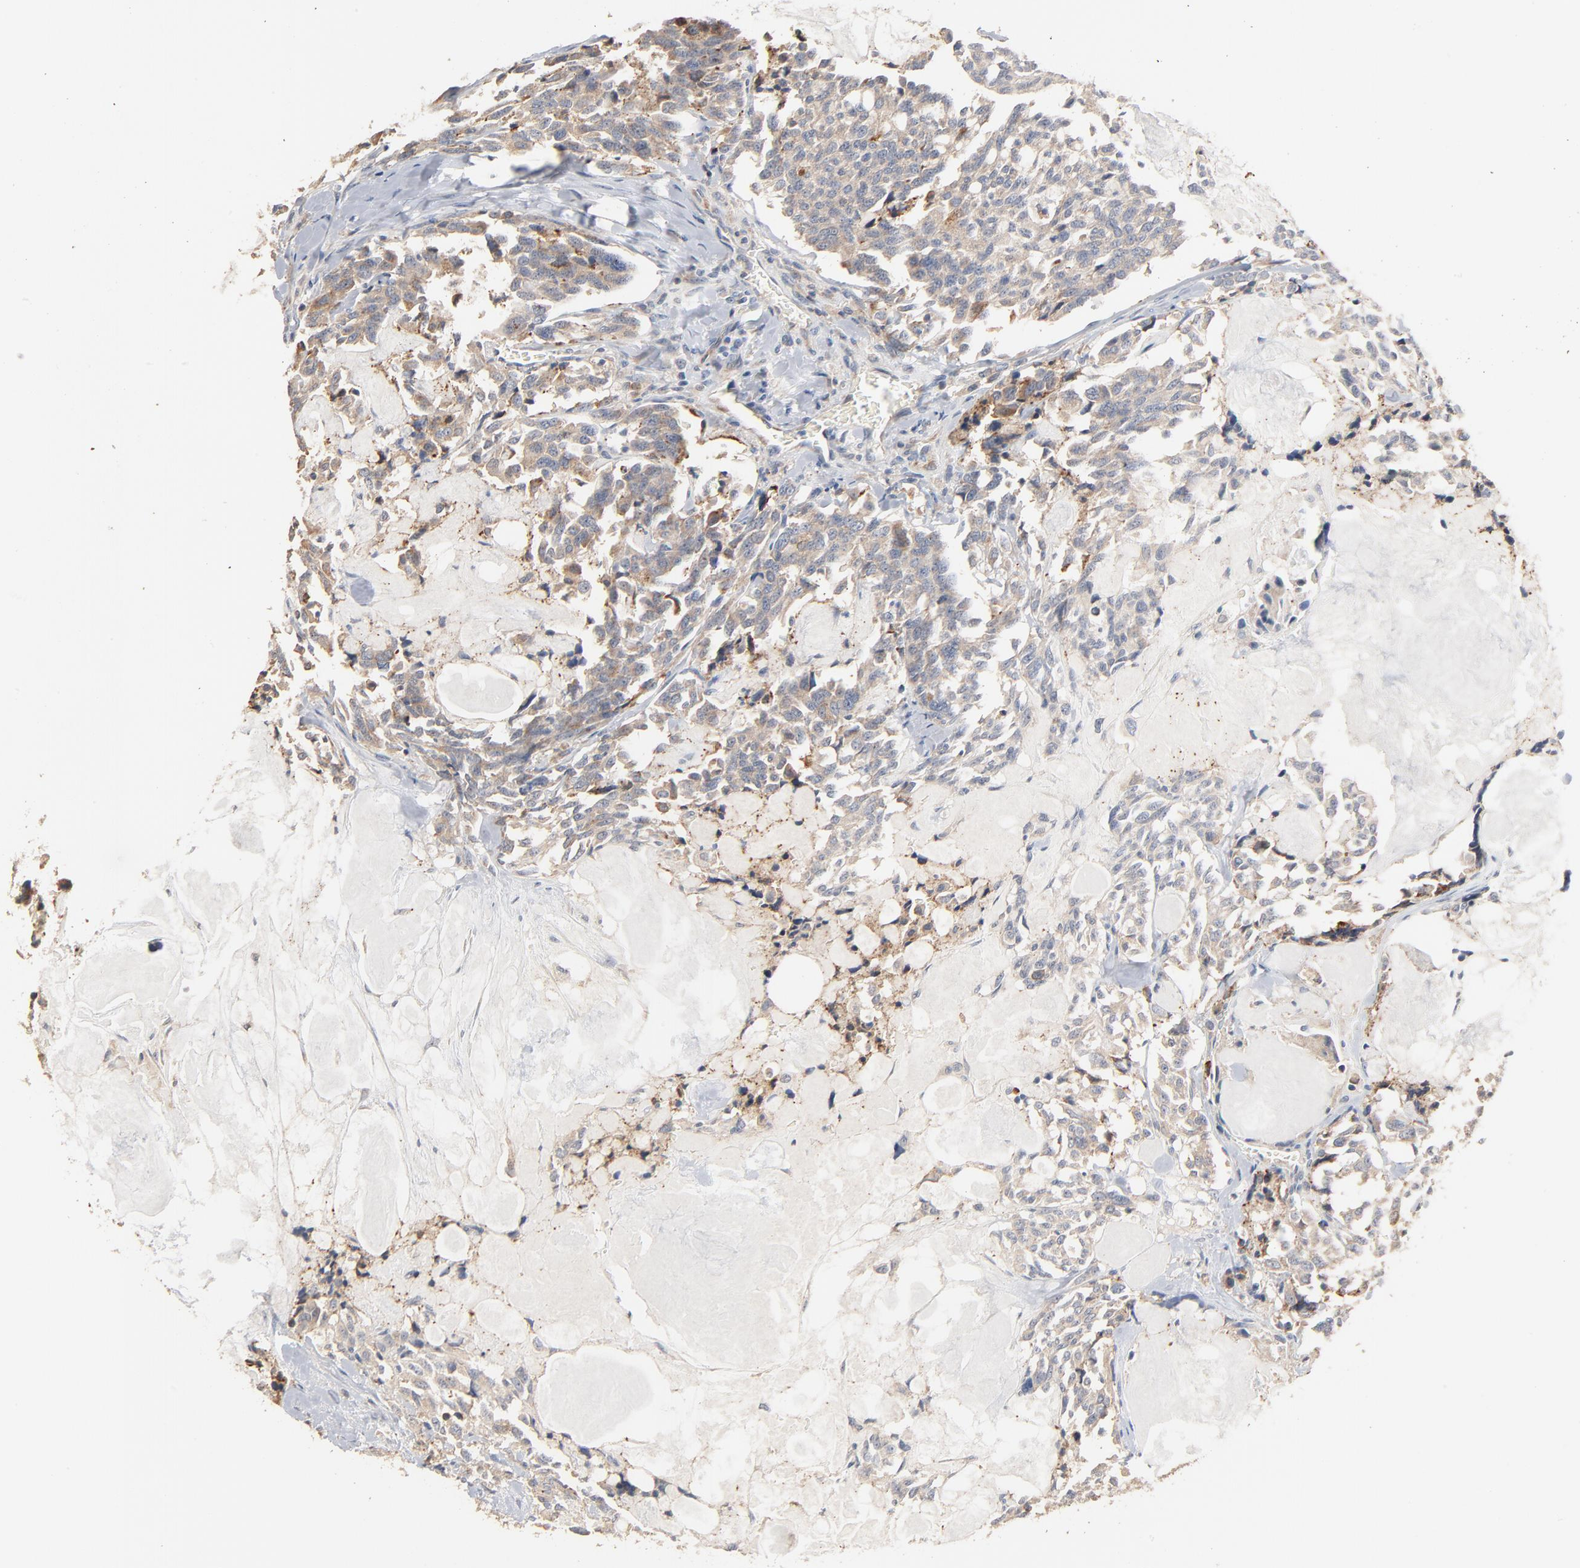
{"staining": {"intensity": "weak", "quantity": ">75%", "location": "cytoplasmic/membranous"}, "tissue": "thyroid cancer", "cell_type": "Tumor cells", "image_type": "cancer", "snomed": [{"axis": "morphology", "description": "Carcinoma, NOS"}, {"axis": "morphology", "description": "Carcinoid, malignant, NOS"}, {"axis": "topography", "description": "Thyroid gland"}], "caption": "This histopathology image demonstrates immunohistochemistry staining of human carcinoid (malignant) (thyroid), with low weak cytoplasmic/membranous positivity in about >75% of tumor cells.", "gene": "ZDHHC8", "patient": {"sex": "male", "age": 33}}